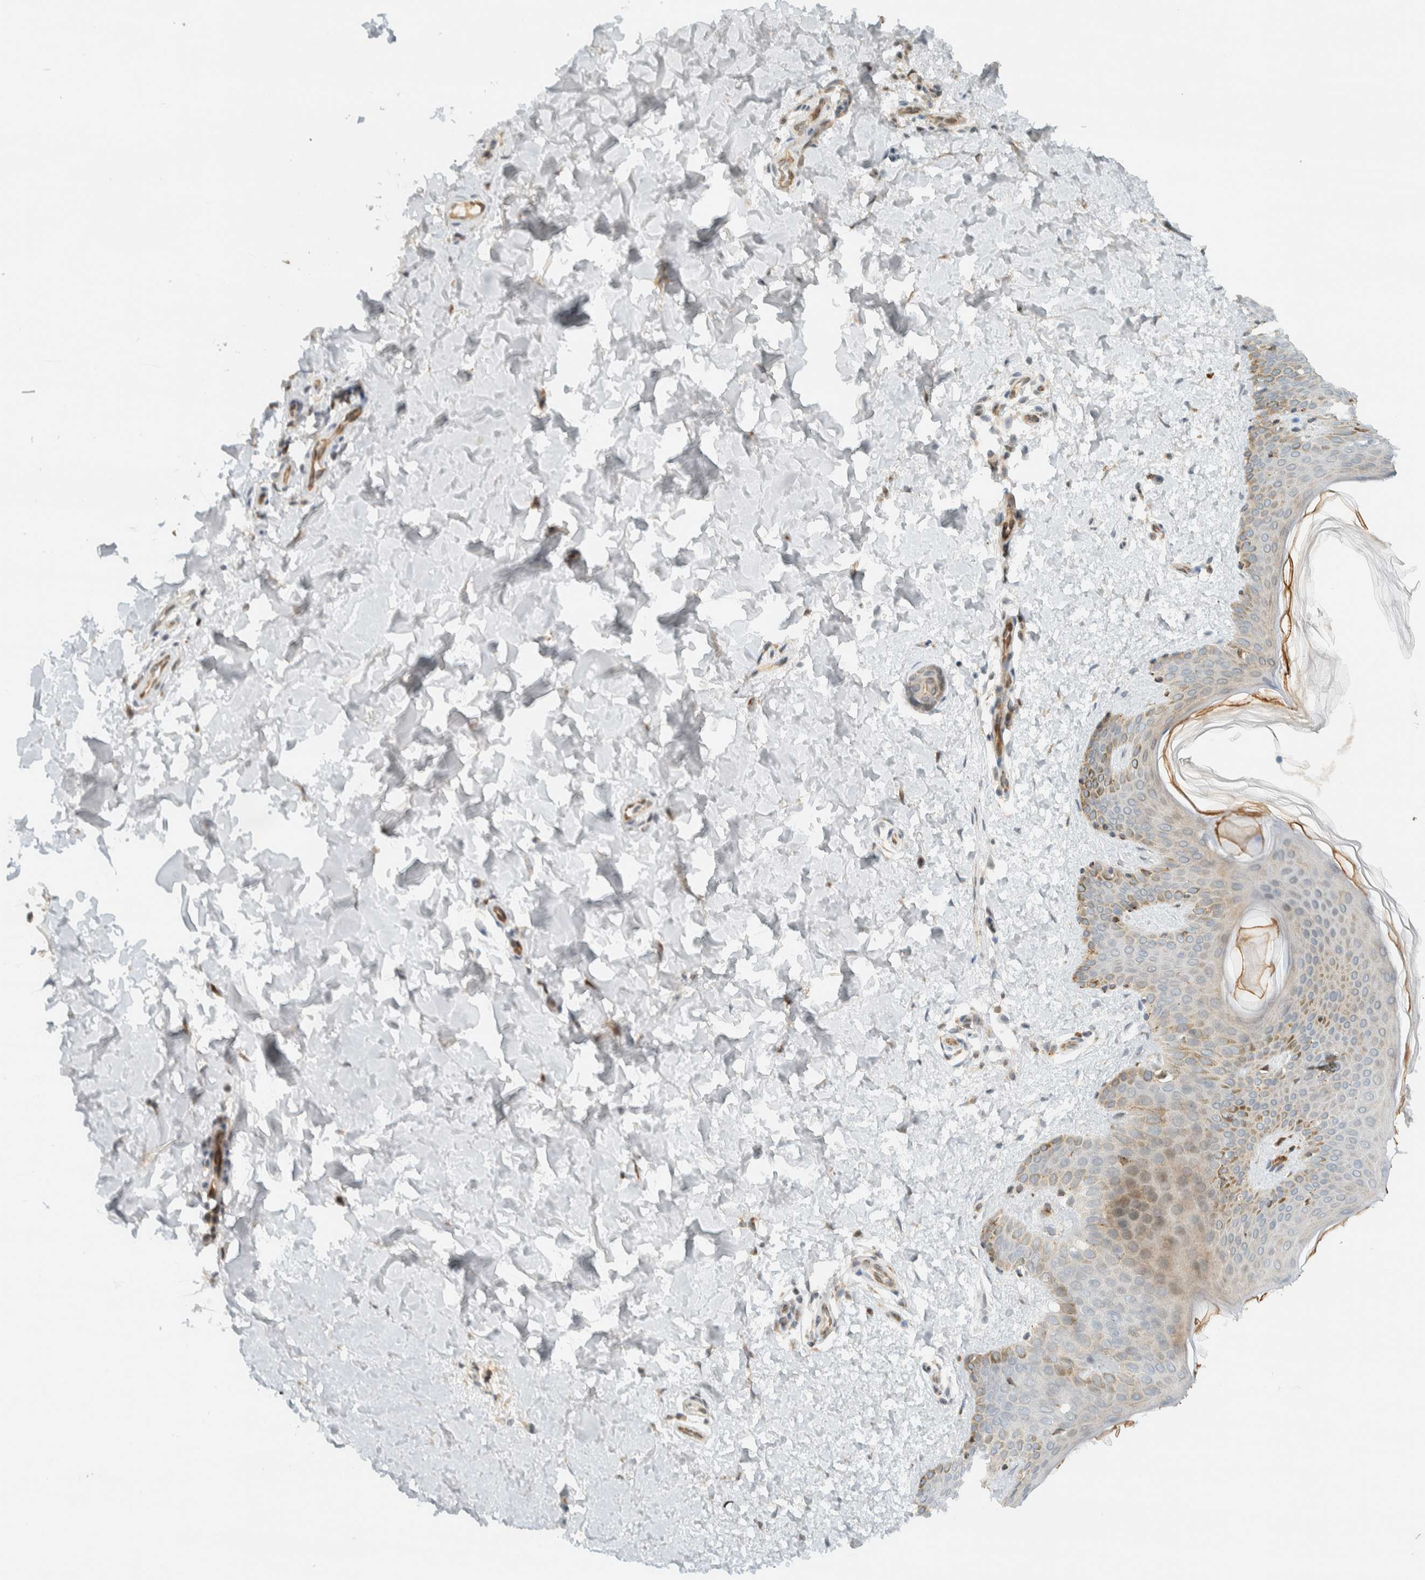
{"staining": {"intensity": "moderate", "quantity": "25%-75%", "location": "cytoplasmic/membranous"}, "tissue": "skin", "cell_type": "Fibroblasts", "image_type": "normal", "snomed": [{"axis": "morphology", "description": "Normal tissue, NOS"}, {"axis": "morphology", "description": "Neoplasm, benign, NOS"}, {"axis": "topography", "description": "Skin"}, {"axis": "topography", "description": "Soft tissue"}], "caption": "Immunohistochemical staining of normal skin shows medium levels of moderate cytoplasmic/membranous expression in approximately 25%-75% of fibroblasts.", "gene": "ITPRID1", "patient": {"sex": "male", "age": 26}}